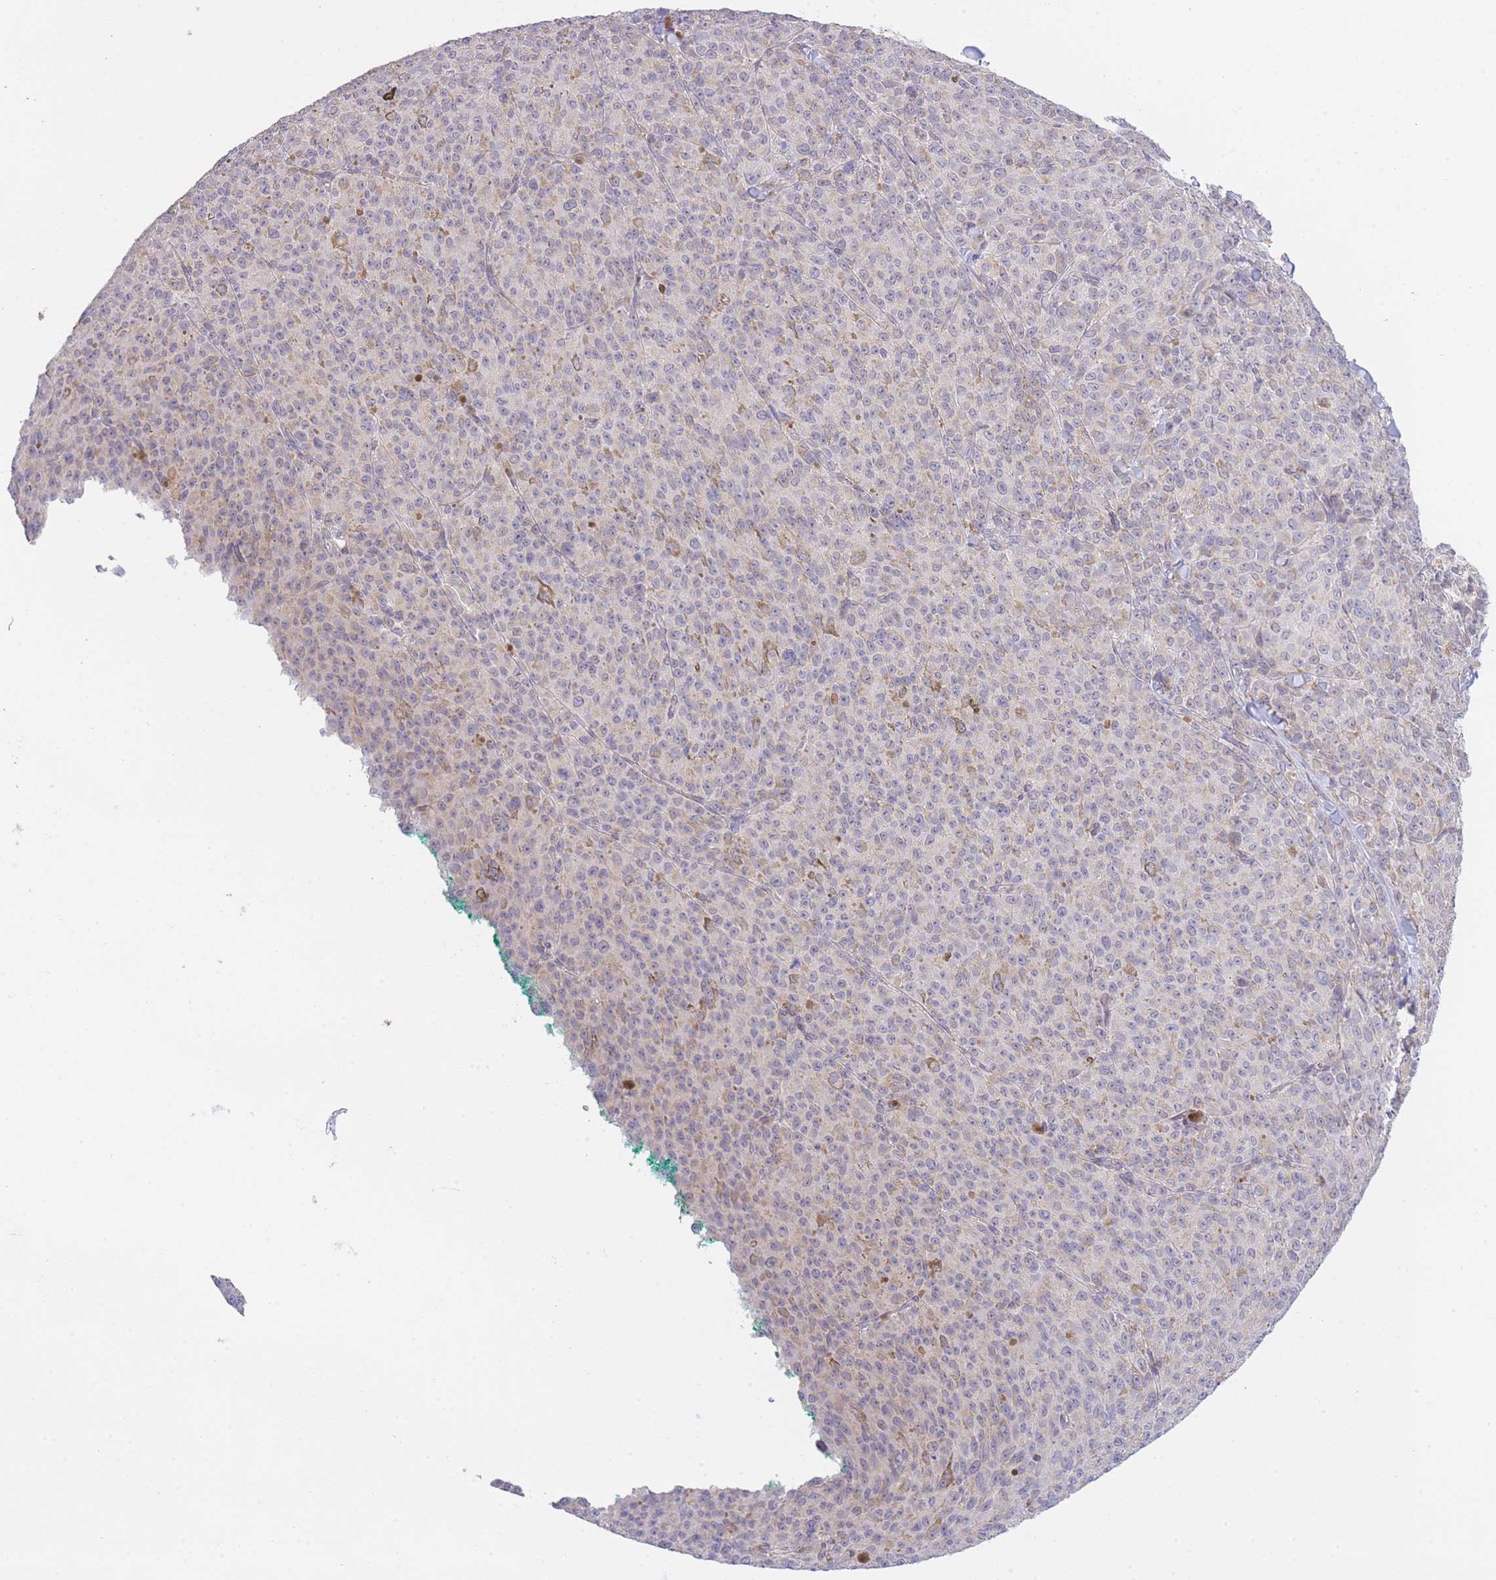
{"staining": {"intensity": "weak", "quantity": "<25%", "location": "cytoplasmic/membranous"}, "tissue": "melanoma", "cell_type": "Tumor cells", "image_type": "cancer", "snomed": [{"axis": "morphology", "description": "Malignant melanoma, NOS"}, {"axis": "topography", "description": "Skin"}], "caption": "Protein analysis of melanoma demonstrates no significant expression in tumor cells. (DAB (3,3'-diaminobenzidine) immunohistochemistry (IHC), high magnification).", "gene": "CTBP1", "patient": {"sex": "female", "age": 52}}